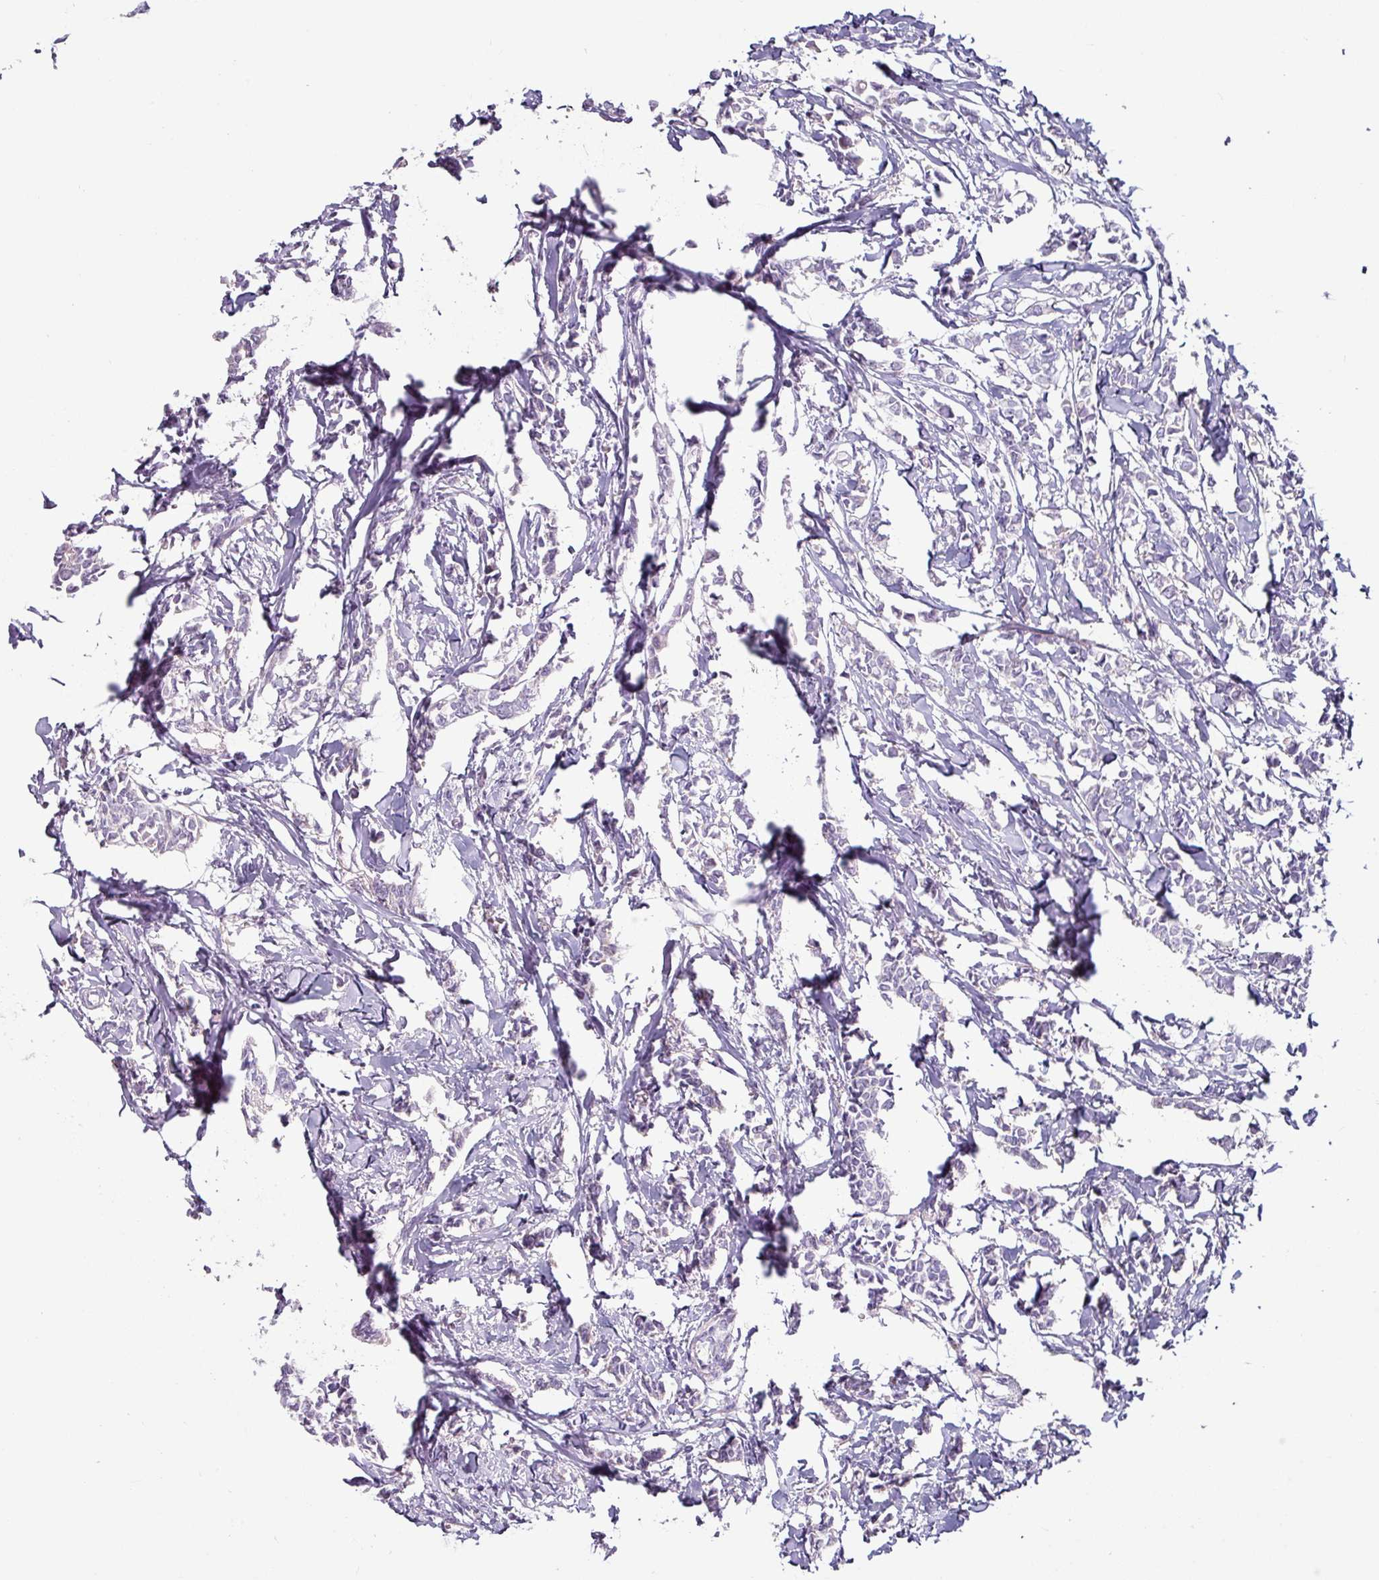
{"staining": {"intensity": "negative", "quantity": "none", "location": "none"}, "tissue": "breast cancer", "cell_type": "Tumor cells", "image_type": "cancer", "snomed": [{"axis": "morphology", "description": "Duct carcinoma"}, {"axis": "topography", "description": "Breast"}], "caption": "Human breast intraductal carcinoma stained for a protein using IHC demonstrates no staining in tumor cells.", "gene": "CLCA1", "patient": {"sex": "female", "age": 41}}